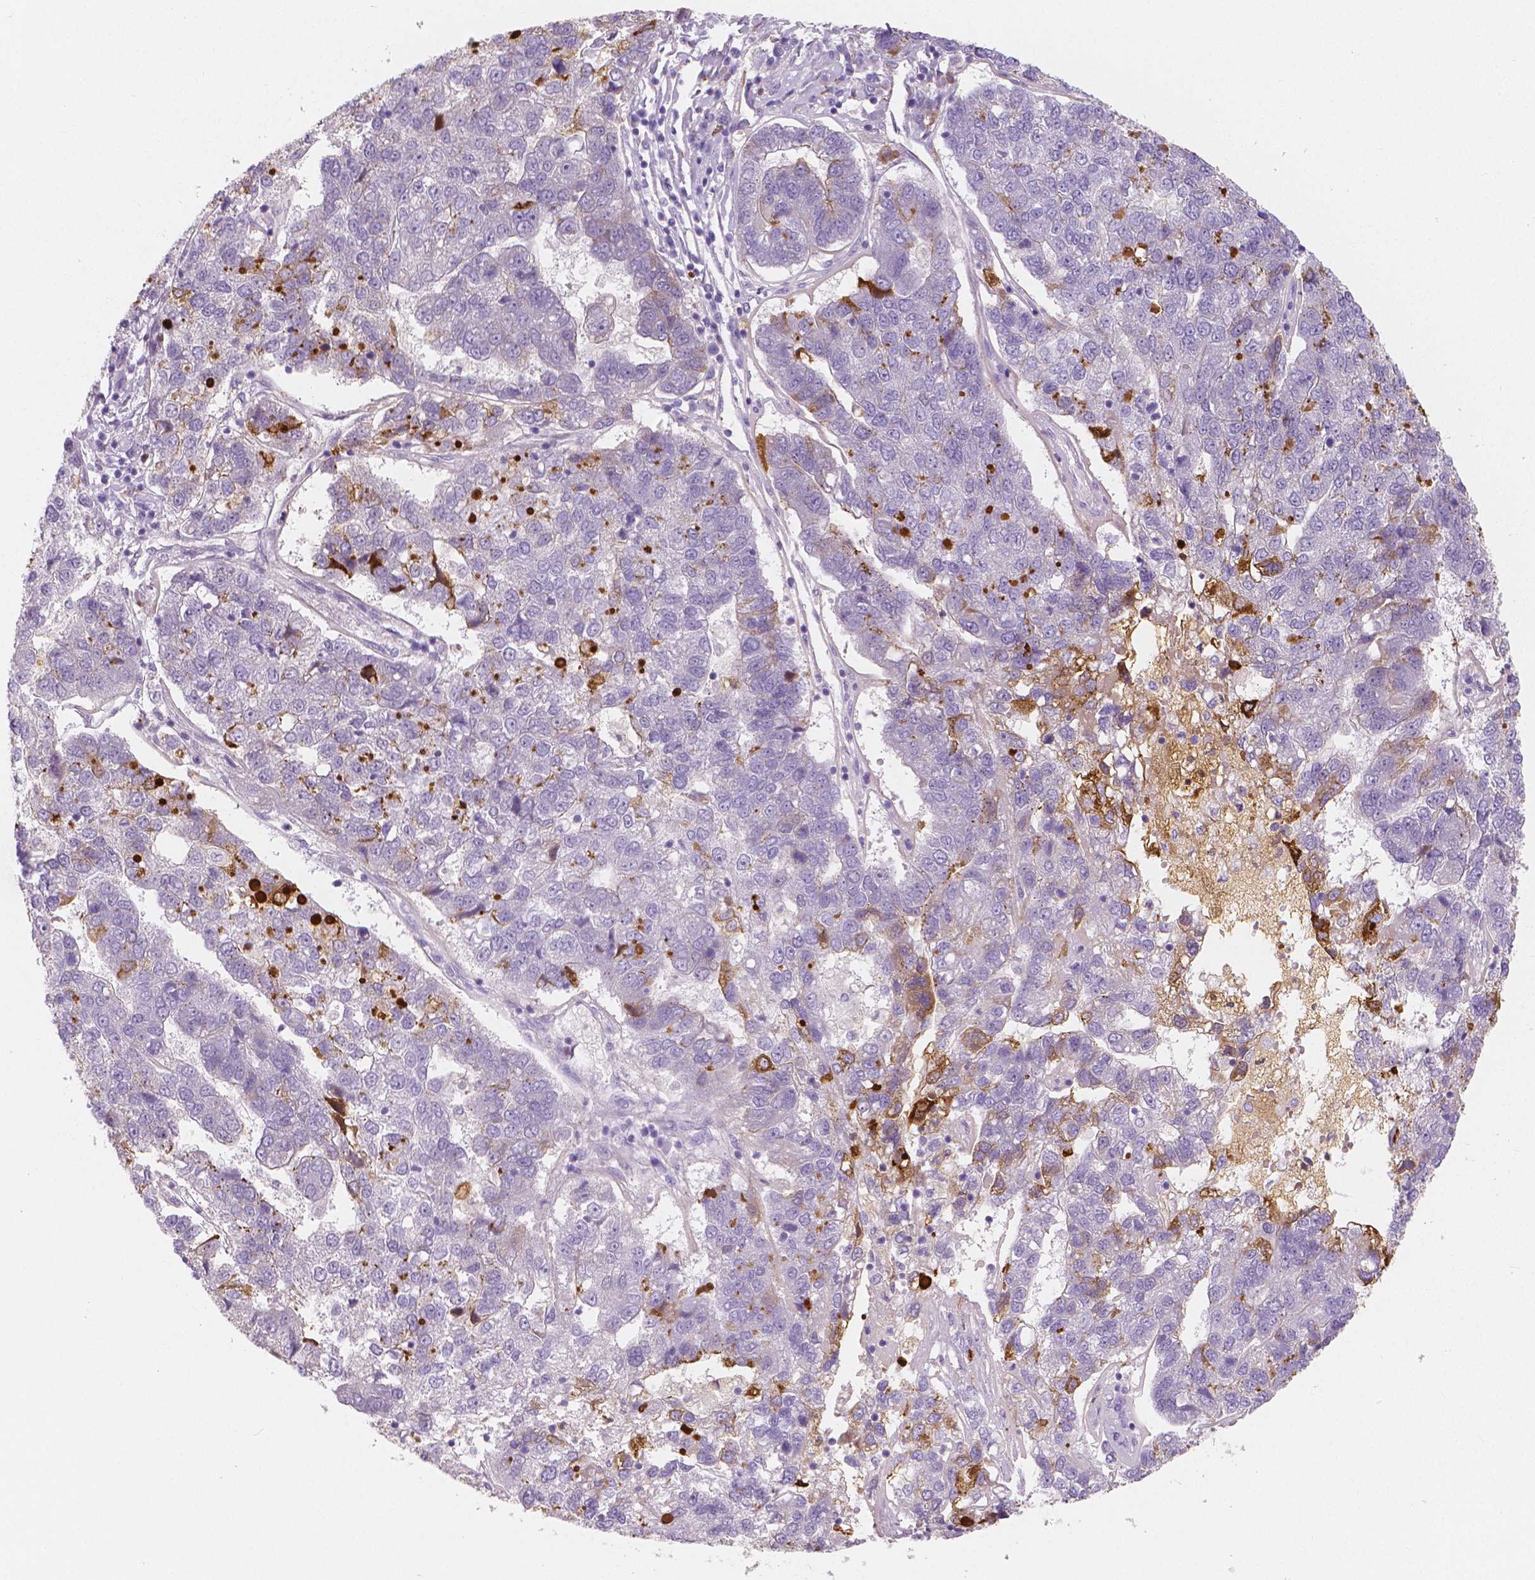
{"staining": {"intensity": "negative", "quantity": "none", "location": "none"}, "tissue": "pancreatic cancer", "cell_type": "Tumor cells", "image_type": "cancer", "snomed": [{"axis": "morphology", "description": "Adenocarcinoma, NOS"}, {"axis": "topography", "description": "Pancreas"}], "caption": "This is an immunohistochemistry photomicrograph of human pancreatic adenocarcinoma. There is no staining in tumor cells.", "gene": "APOA4", "patient": {"sex": "female", "age": 61}}